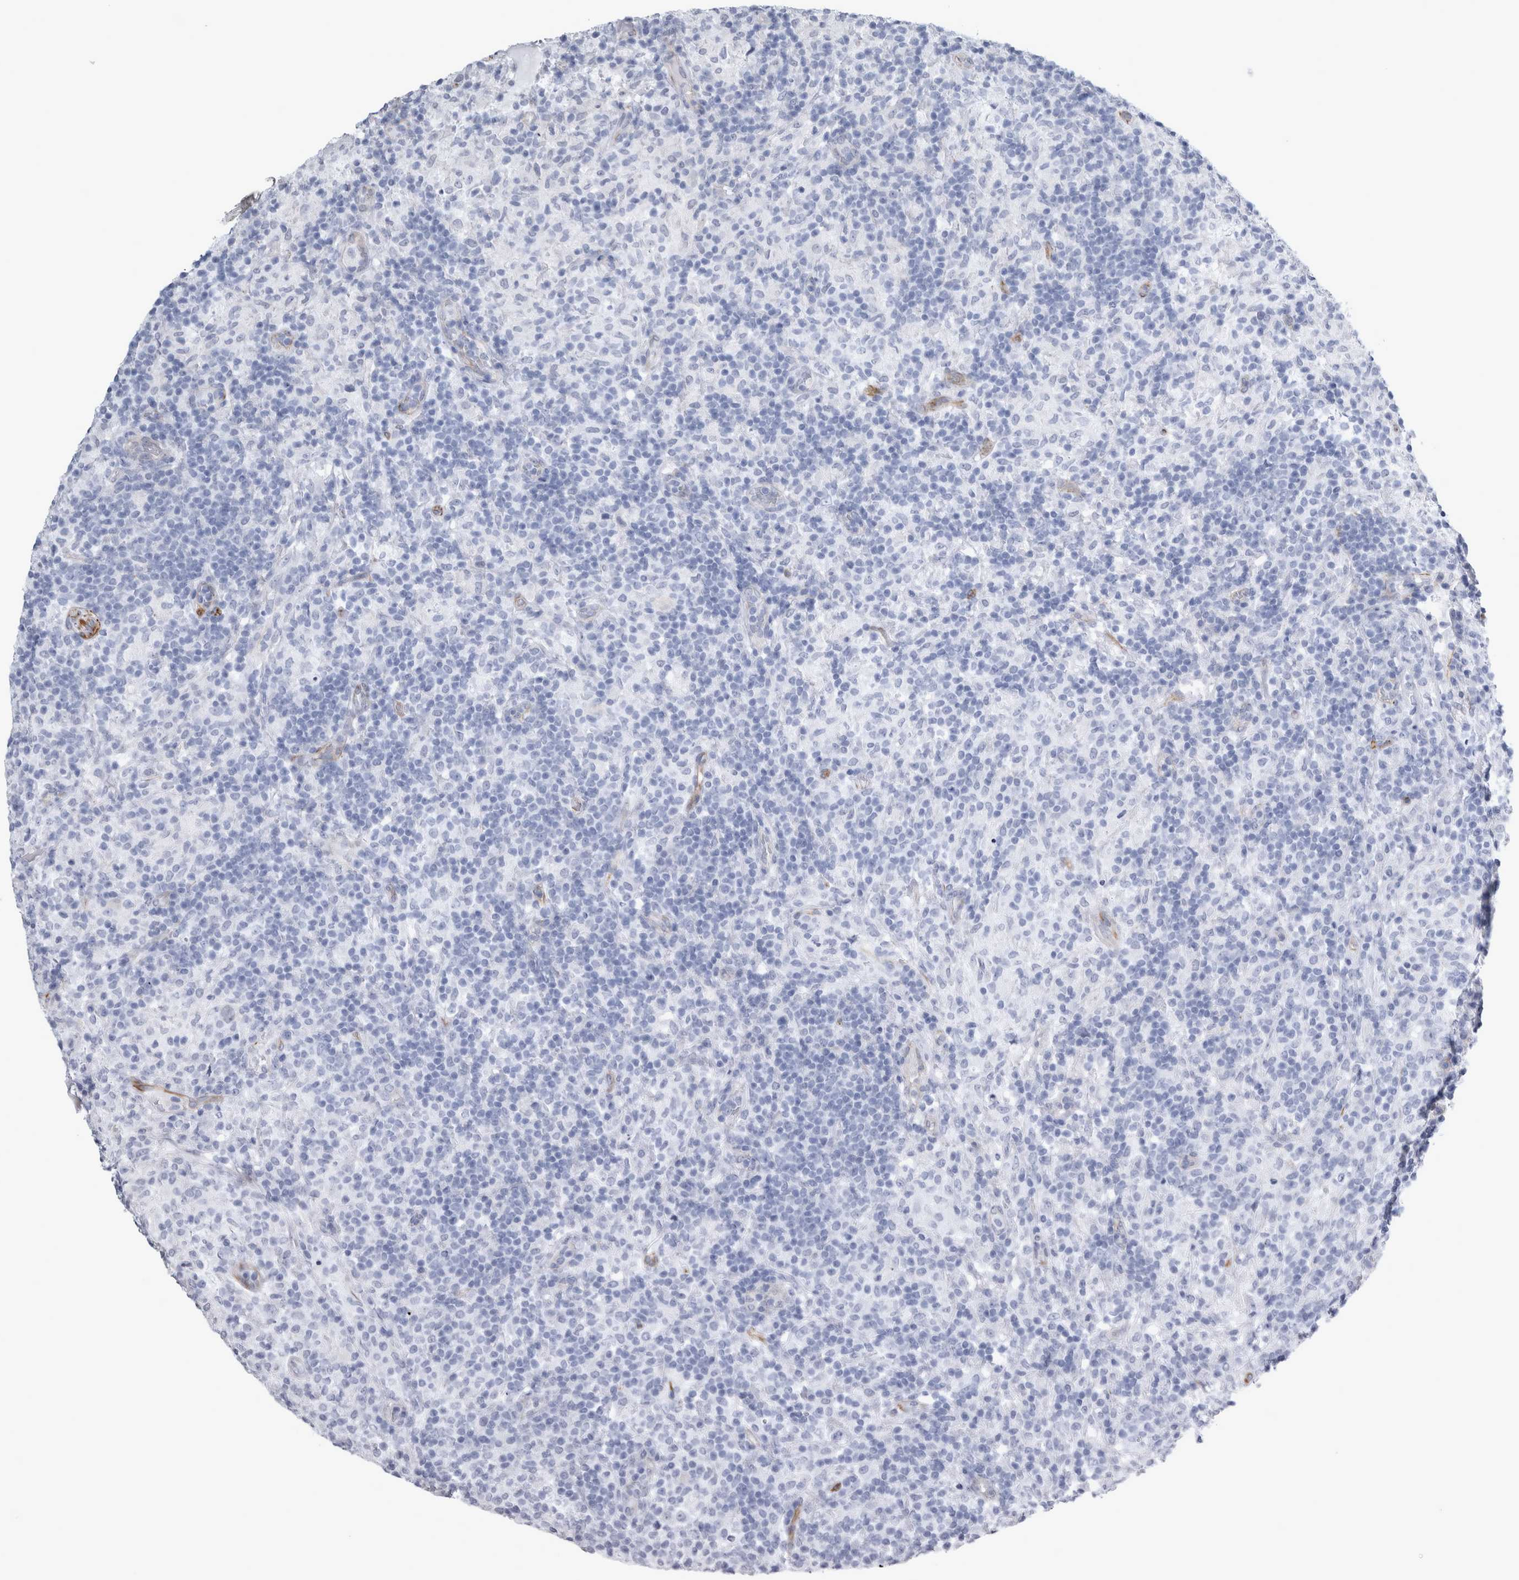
{"staining": {"intensity": "negative", "quantity": "none", "location": "none"}, "tissue": "lymphoma", "cell_type": "Tumor cells", "image_type": "cancer", "snomed": [{"axis": "morphology", "description": "Hodgkin's disease, NOS"}, {"axis": "topography", "description": "Lymph node"}], "caption": "Lymphoma was stained to show a protein in brown. There is no significant positivity in tumor cells. The staining was performed using DAB (3,3'-diaminobenzidine) to visualize the protein expression in brown, while the nuclei were stained in blue with hematoxylin (Magnification: 20x).", "gene": "VWDE", "patient": {"sex": "male", "age": 70}}